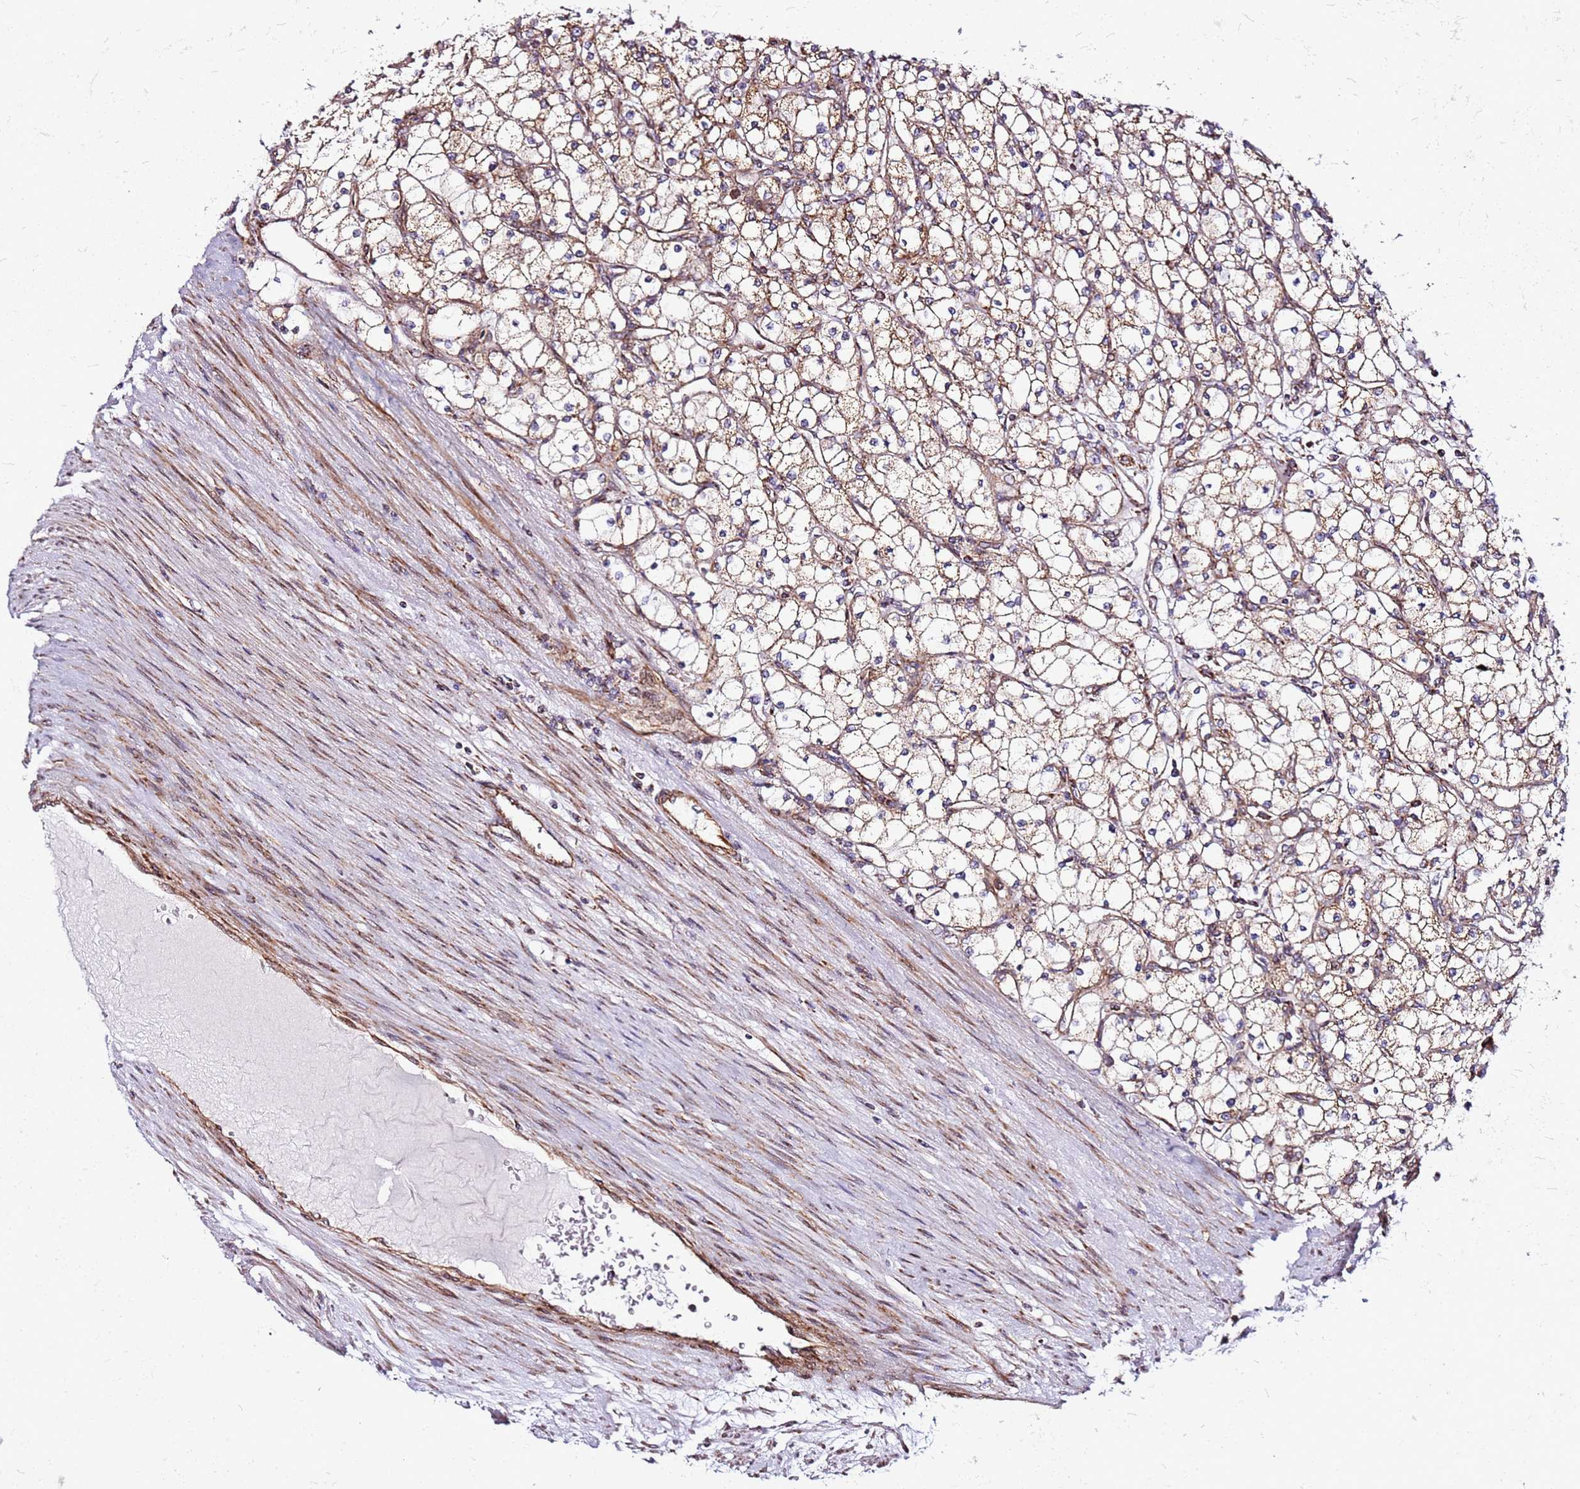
{"staining": {"intensity": "moderate", "quantity": "25%-75%", "location": "cytoplasmic/membranous"}, "tissue": "renal cancer", "cell_type": "Tumor cells", "image_type": "cancer", "snomed": [{"axis": "morphology", "description": "Adenocarcinoma, NOS"}, {"axis": "topography", "description": "Kidney"}], "caption": "Protein expression analysis of human adenocarcinoma (renal) reveals moderate cytoplasmic/membranous expression in approximately 25%-75% of tumor cells.", "gene": "OR51T1", "patient": {"sex": "male", "age": 80}}